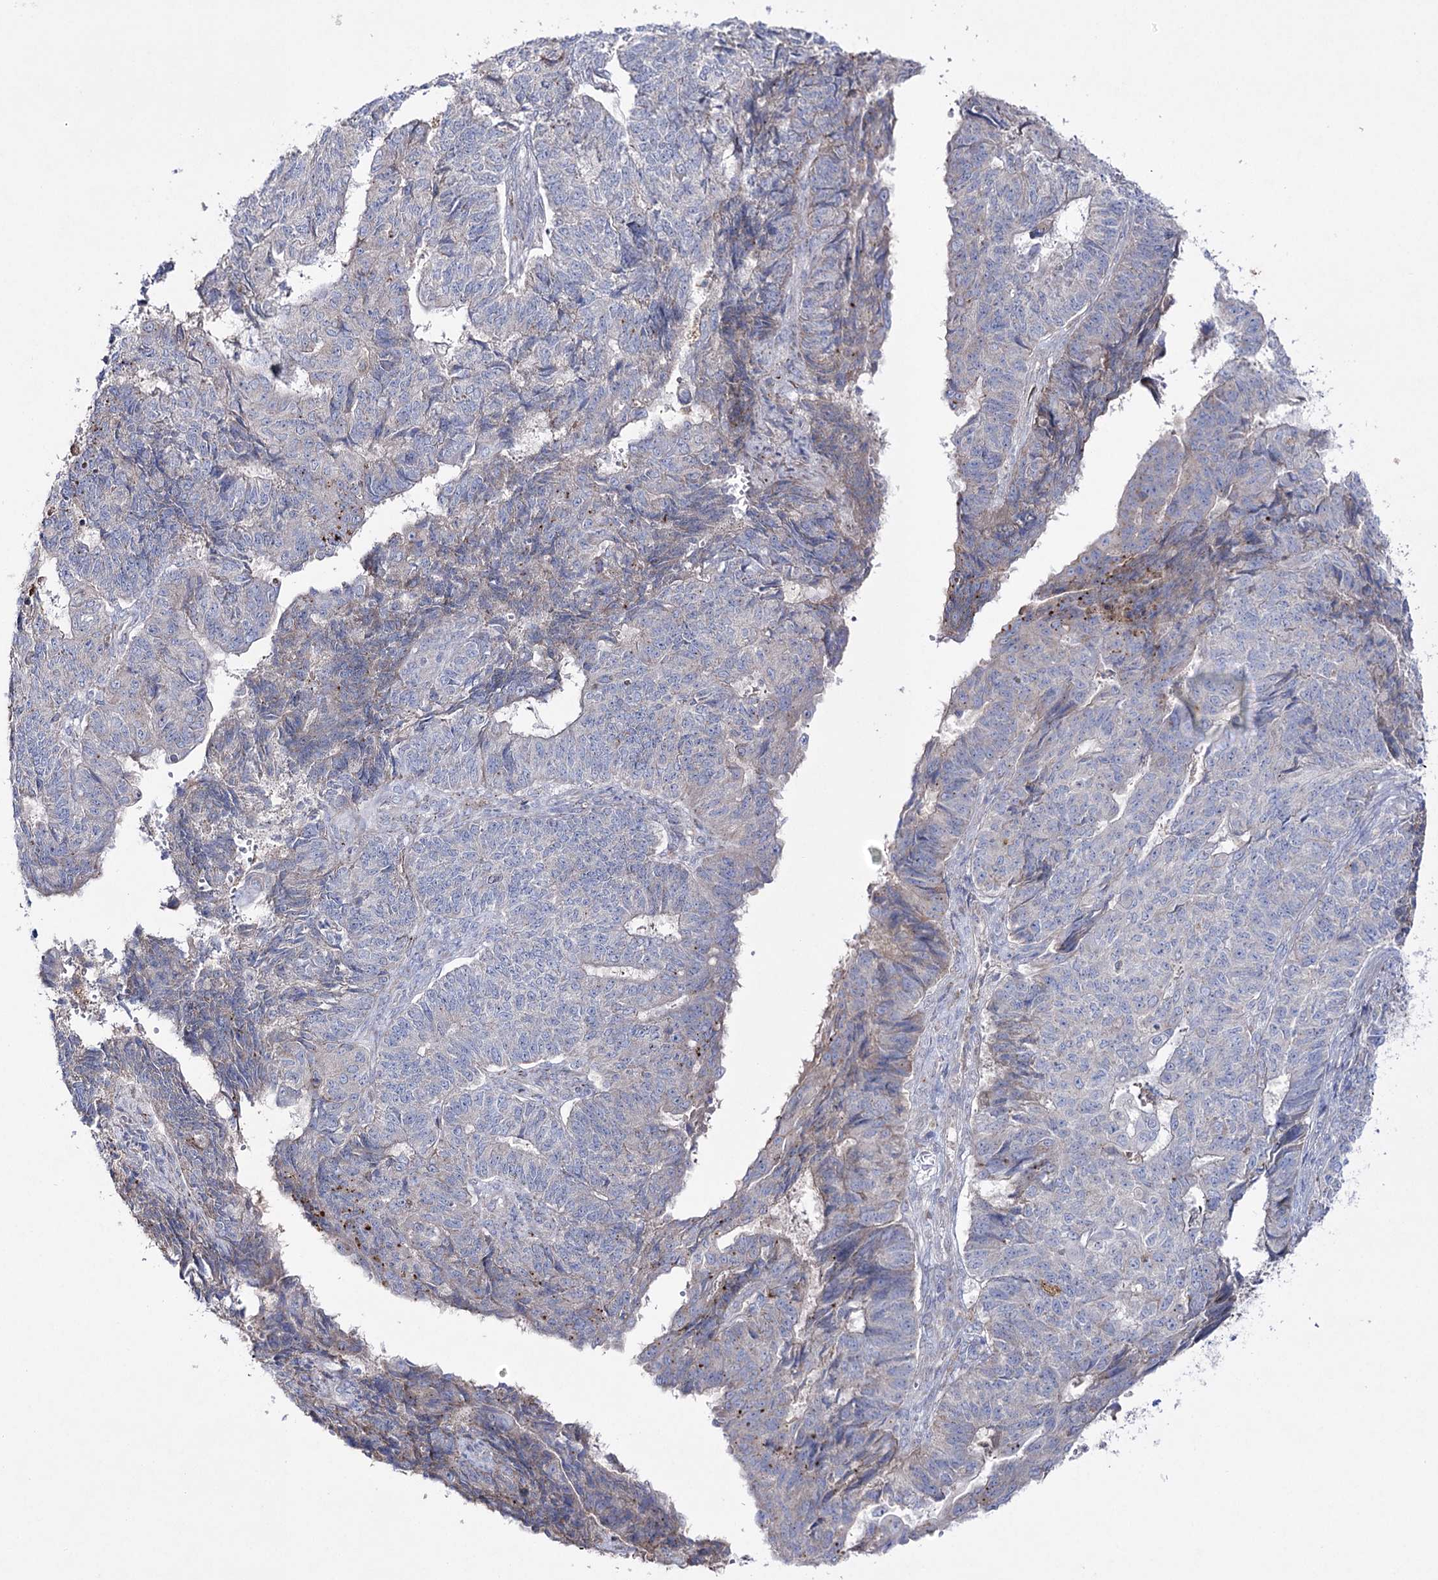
{"staining": {"intensity": "negative", "quantity": "none", "location": "none"}, "tissue": "endometrial cancer", "cell_type": "Tumor cells", "image_type": "cancer", "snomed": [{"axis": "morphology", "description": "Adenocarcinoma, NOS"}, {"axis": "topography", "description": "Endometrium"}], "caption": "Immunohistochemical staining of endometrial cancer shows no significant expression in tumor cells.", "gene": "NAGLU", "patient": {"sex": "female", "age": 32}}